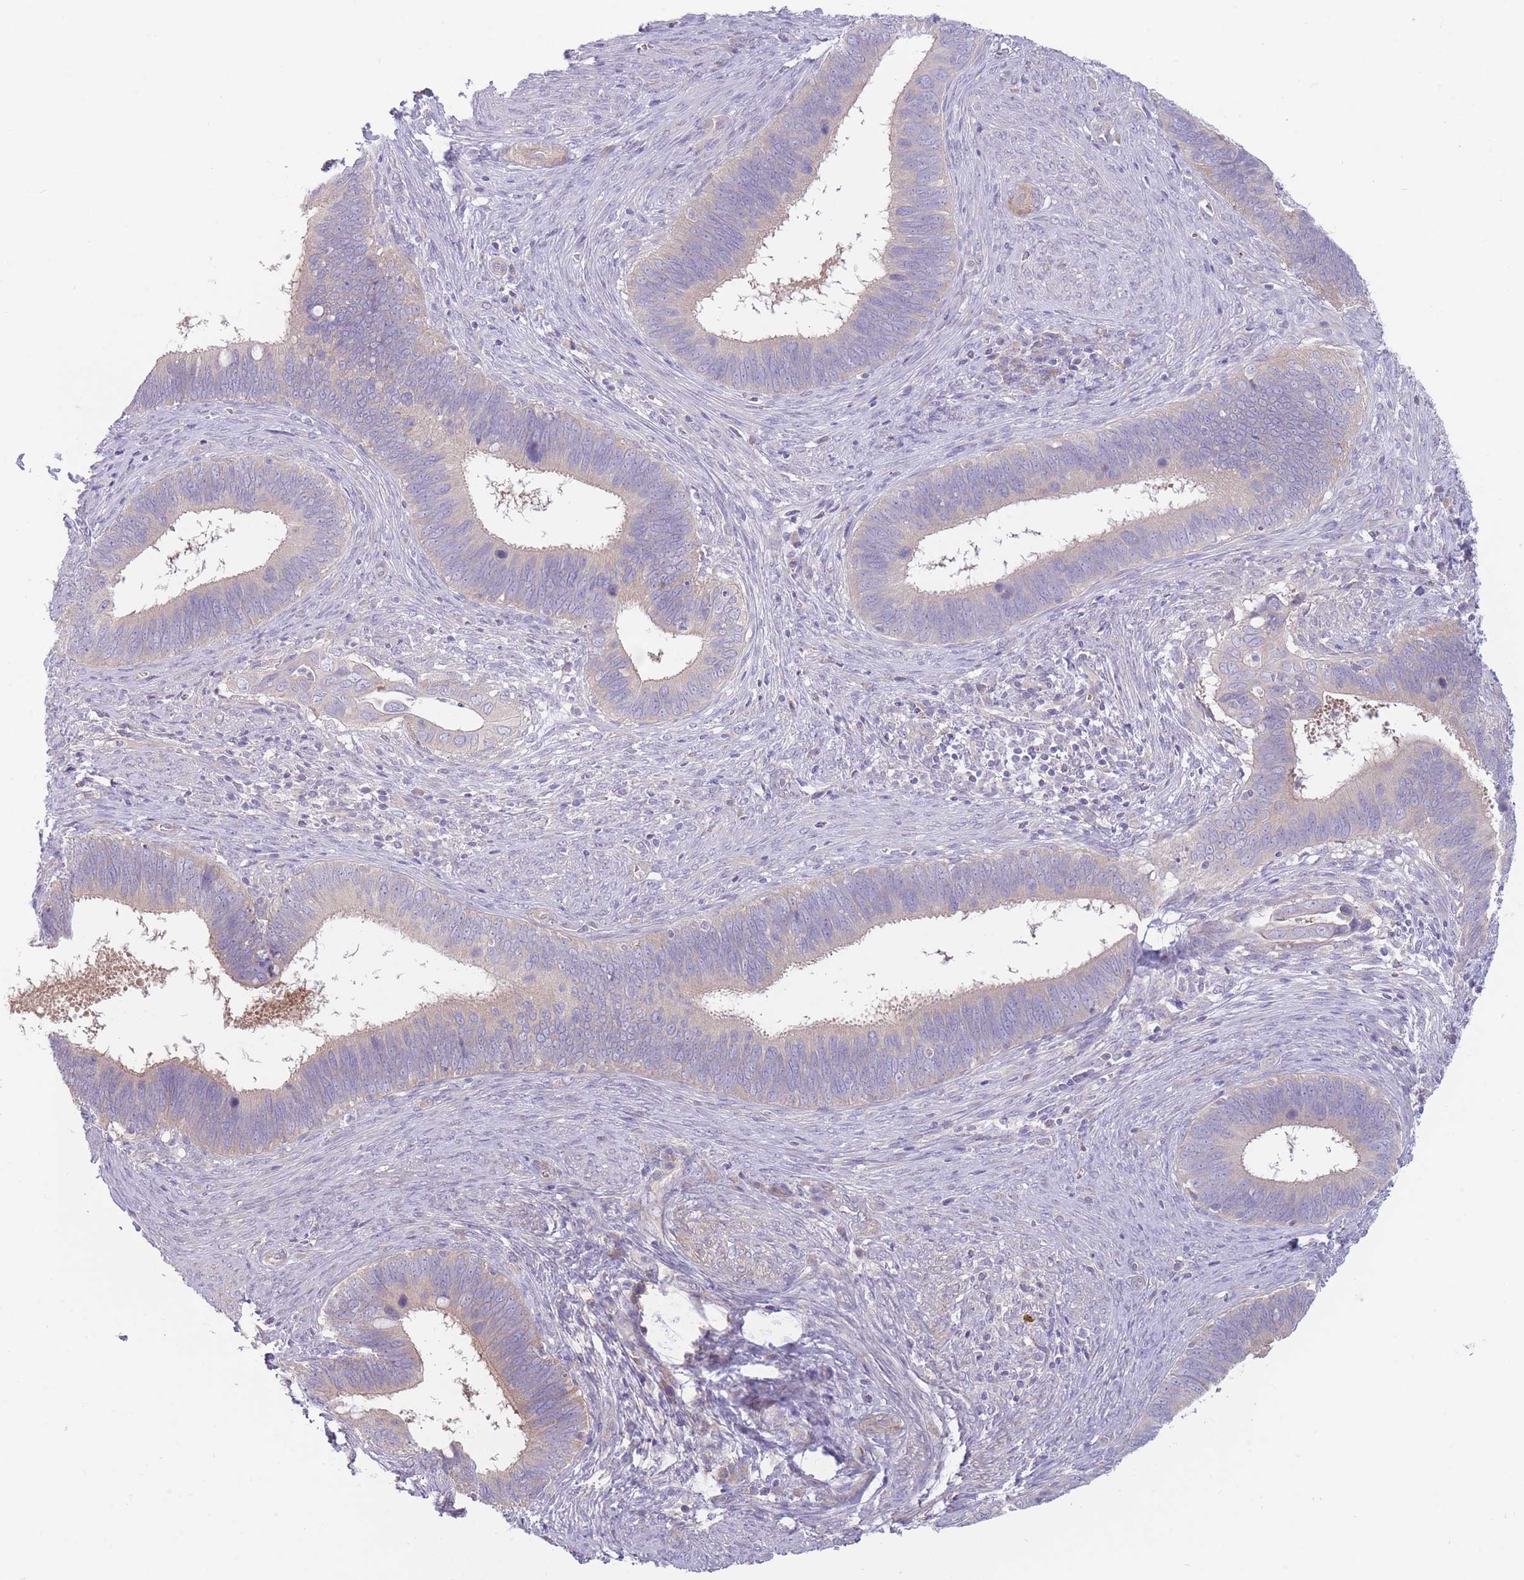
{"staining": {"intensity": "negative", "quantity": "none", "location": "none"}, "tissue": "cervical cancer", "cell_type": "Tumor cells", "image_type": "cancer", "snomed": [{"axis": "morphology", "description": "Adenocarcinoma, NOS"}, {"axis": "topography", "description": "Cervix"}], "caption": "A high-resolution image shows immunohistochemistry (IHC) staining of cervical cancer (adenocarcinoma), which displays no significant expression in tumor cells. (DAB (3,3'-diaminobenzidine) immunohistochemistry (IHC) with hematoxylin counter stain).", "gene": "PNPLA5", "patient": {"sex": "female", "age": 42}}